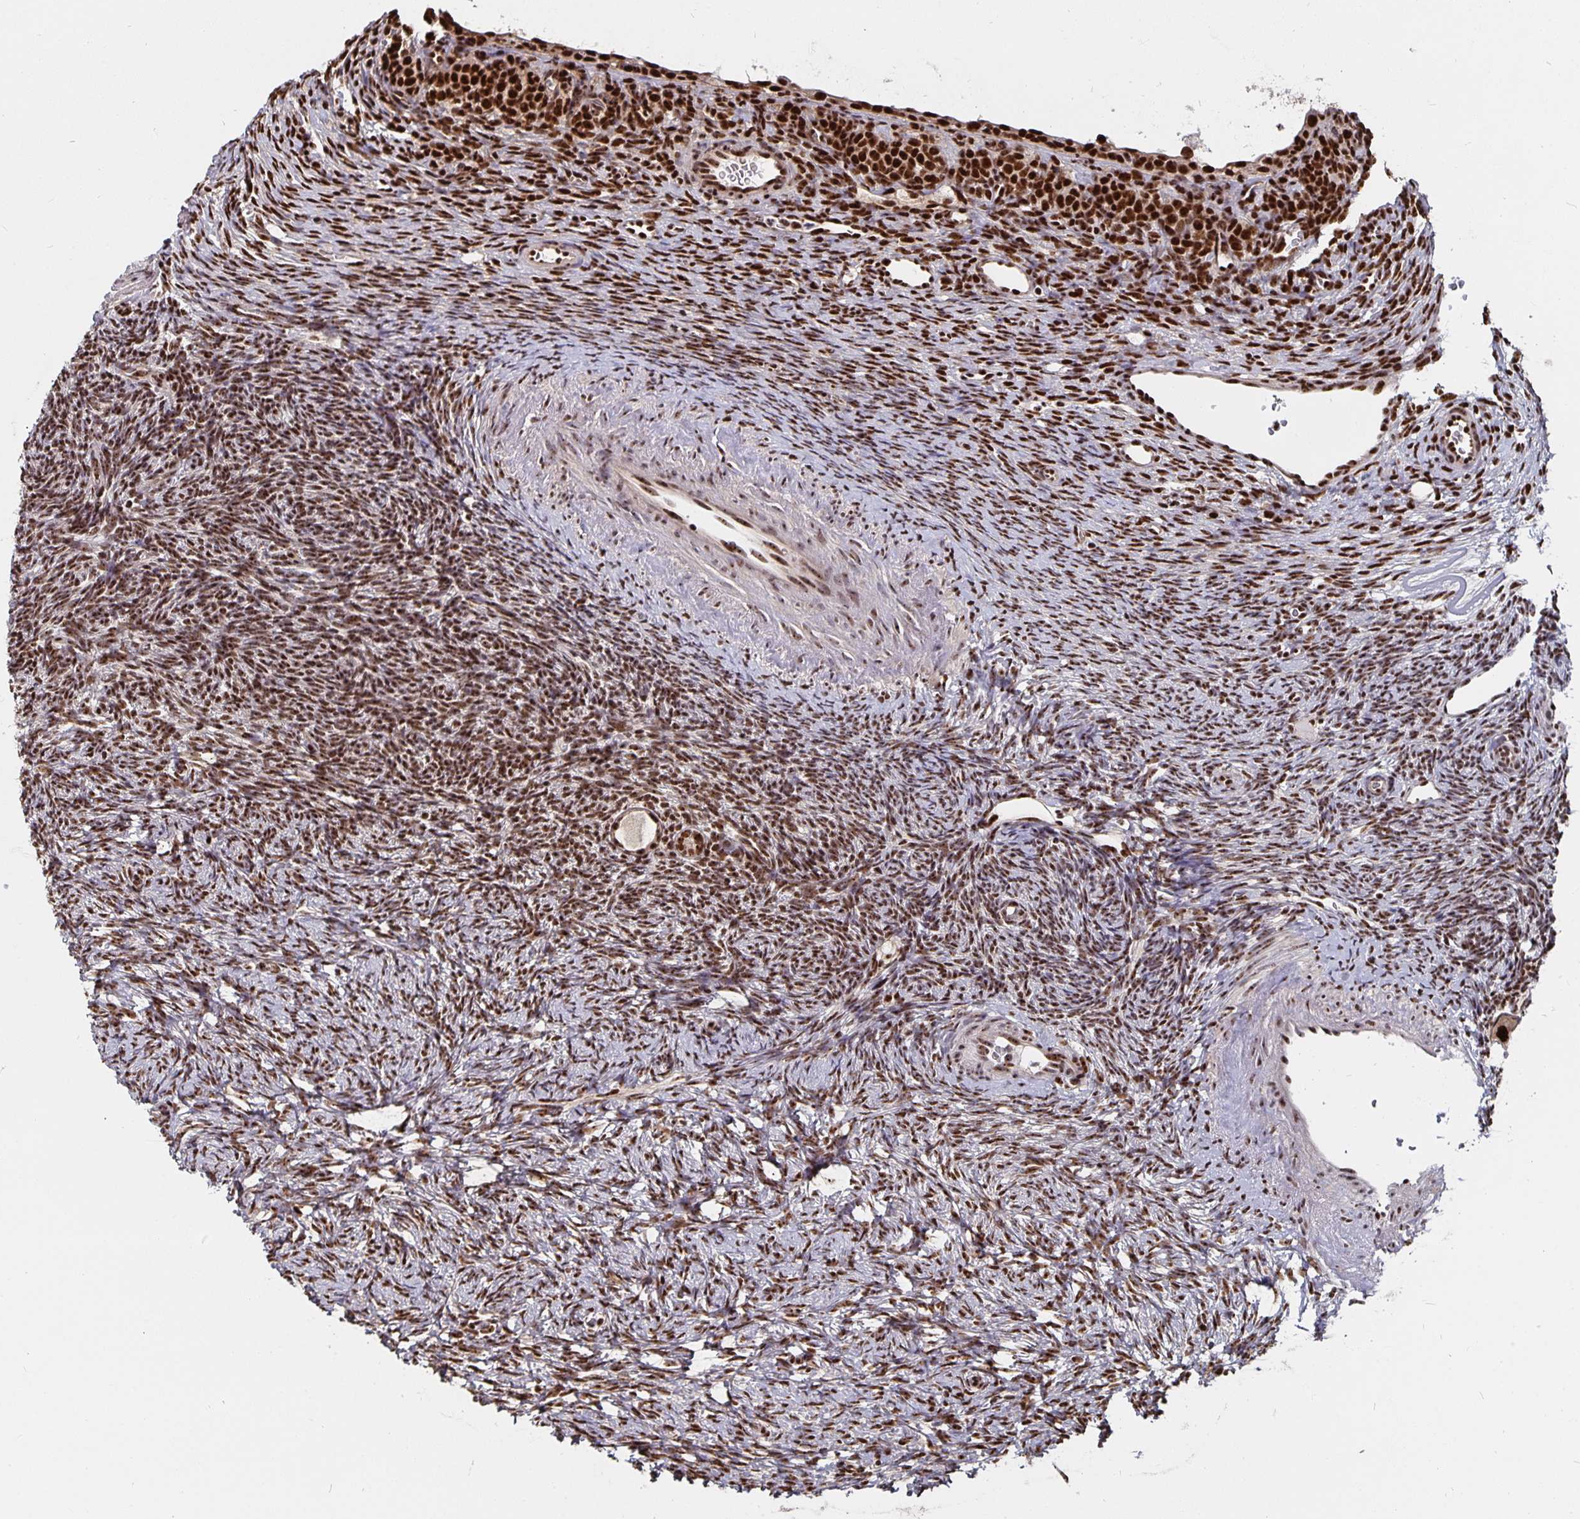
{"staining": {"intensity": "strong", "quantity": ">75%", "location": "nuclear"}, "tissue": "ovary", "cell_type": "Follicle cells", "image_type": "normal", "snomed": [{"axis": "morphology", "description": "Normal tissue, NOS"}, {"axis": "topography", "description": "Ovary"}], "caption": "Immunohistochemistry (IHC) histopathology image of normal ovary: human ovary stained using immunohistochemistry (IHC) reveals high levels of strong protein expression localized specifically in the nuclear of follicle cells, appearing as a nuclear brown color.", "gene": "LAS1L", "patient": {"sex": "female", "age": 34}}